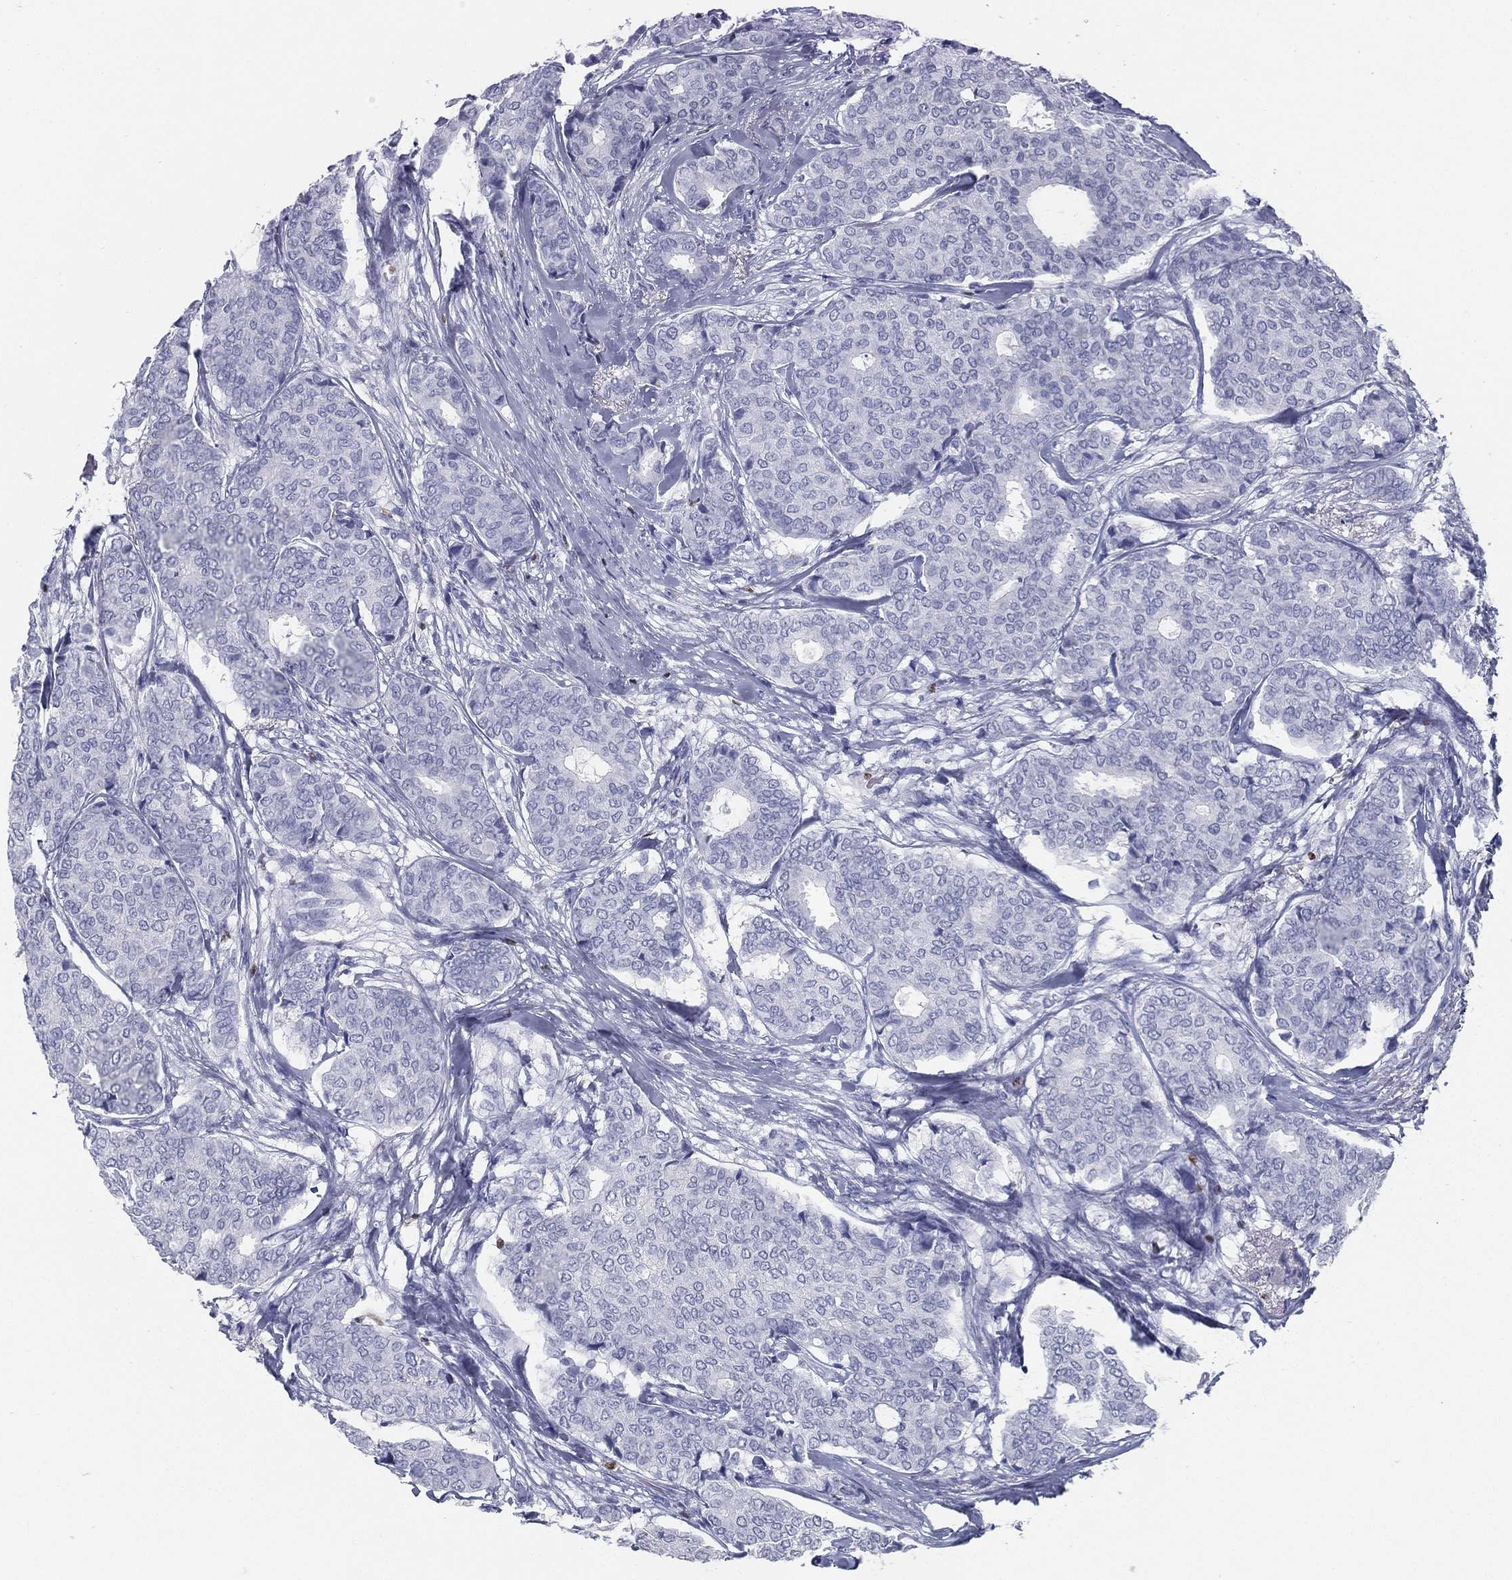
{"staining": {"intensity": "negative", "quantity": "none", "location": "none"}, "tissue": "breast cancer", "cell_type": "Tumor cells", "image_type": "cancer", "snomed": [{"axis": "morphology", "description": "Duct carcinoma"}, {"axis": "topography", "description": "Breast"}], "caption": "Immunohistochemistry (IHC) micrograph of neoplastic tissue: human breast cancer stained with DAB shows no significant protein staining in tumor cells.", "gene": "PYHIN1", "patient": {"sex": "female", "age": 75}}